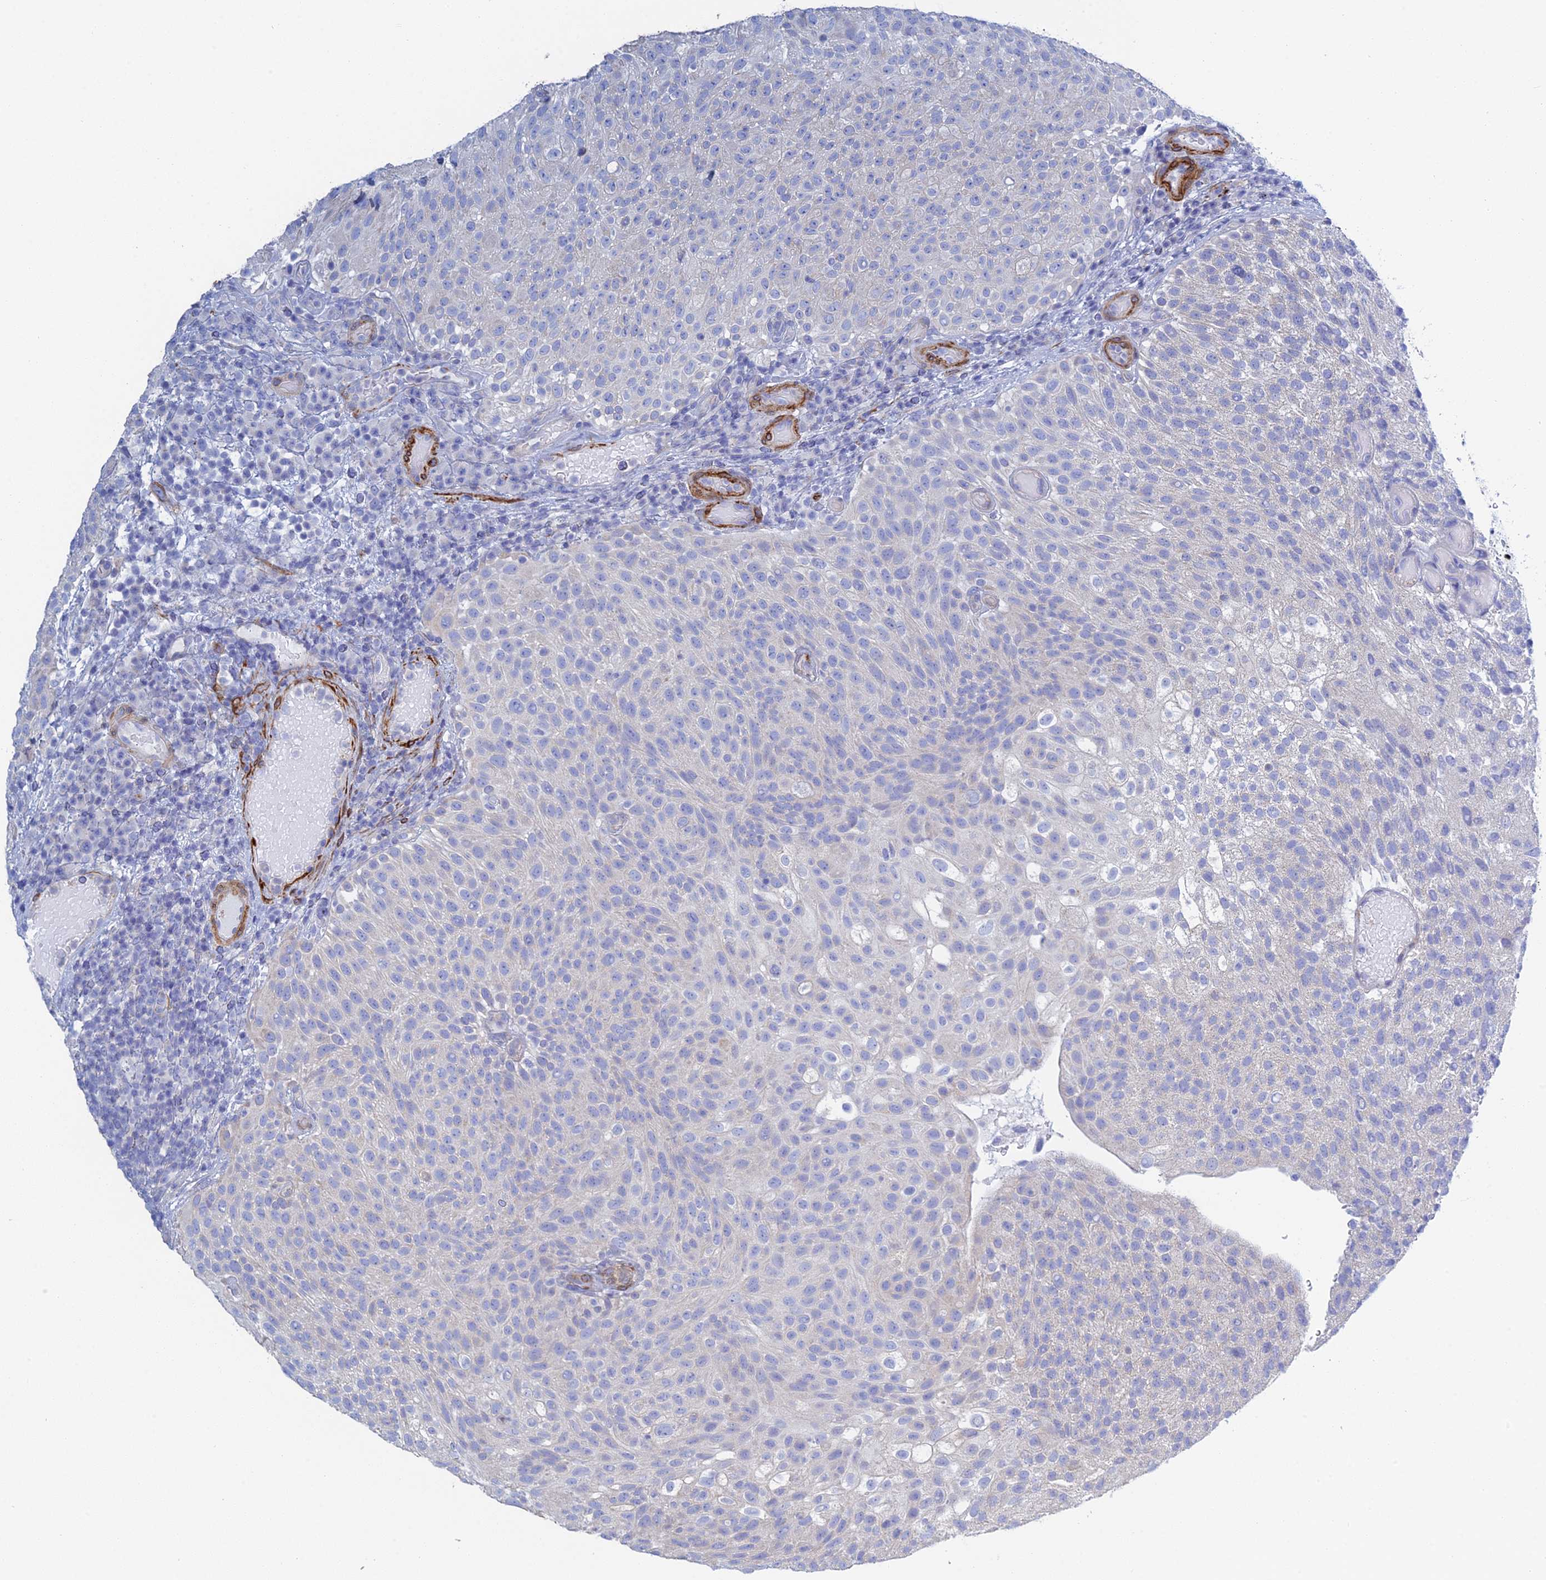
{"staining": {"intensity": "negative", "quantity": "none", "location": "none"}, "tissue": "urothelial cancer", "cell_type": "Tumor cells", "image_type": "cancer", "snomed": [{"axis": "morphology", "description": "Urothelial carcinoma, Low grade"}, {"axis": "topography", "description": "Urinary bladder"}], "caption": "Low-grade urothelial carcinoma was stained to show a protein in brown. There is no significant positivity in tumor cells.", "gene": "PCDHA8", "patient": {"sex": "male", "age": 78}}